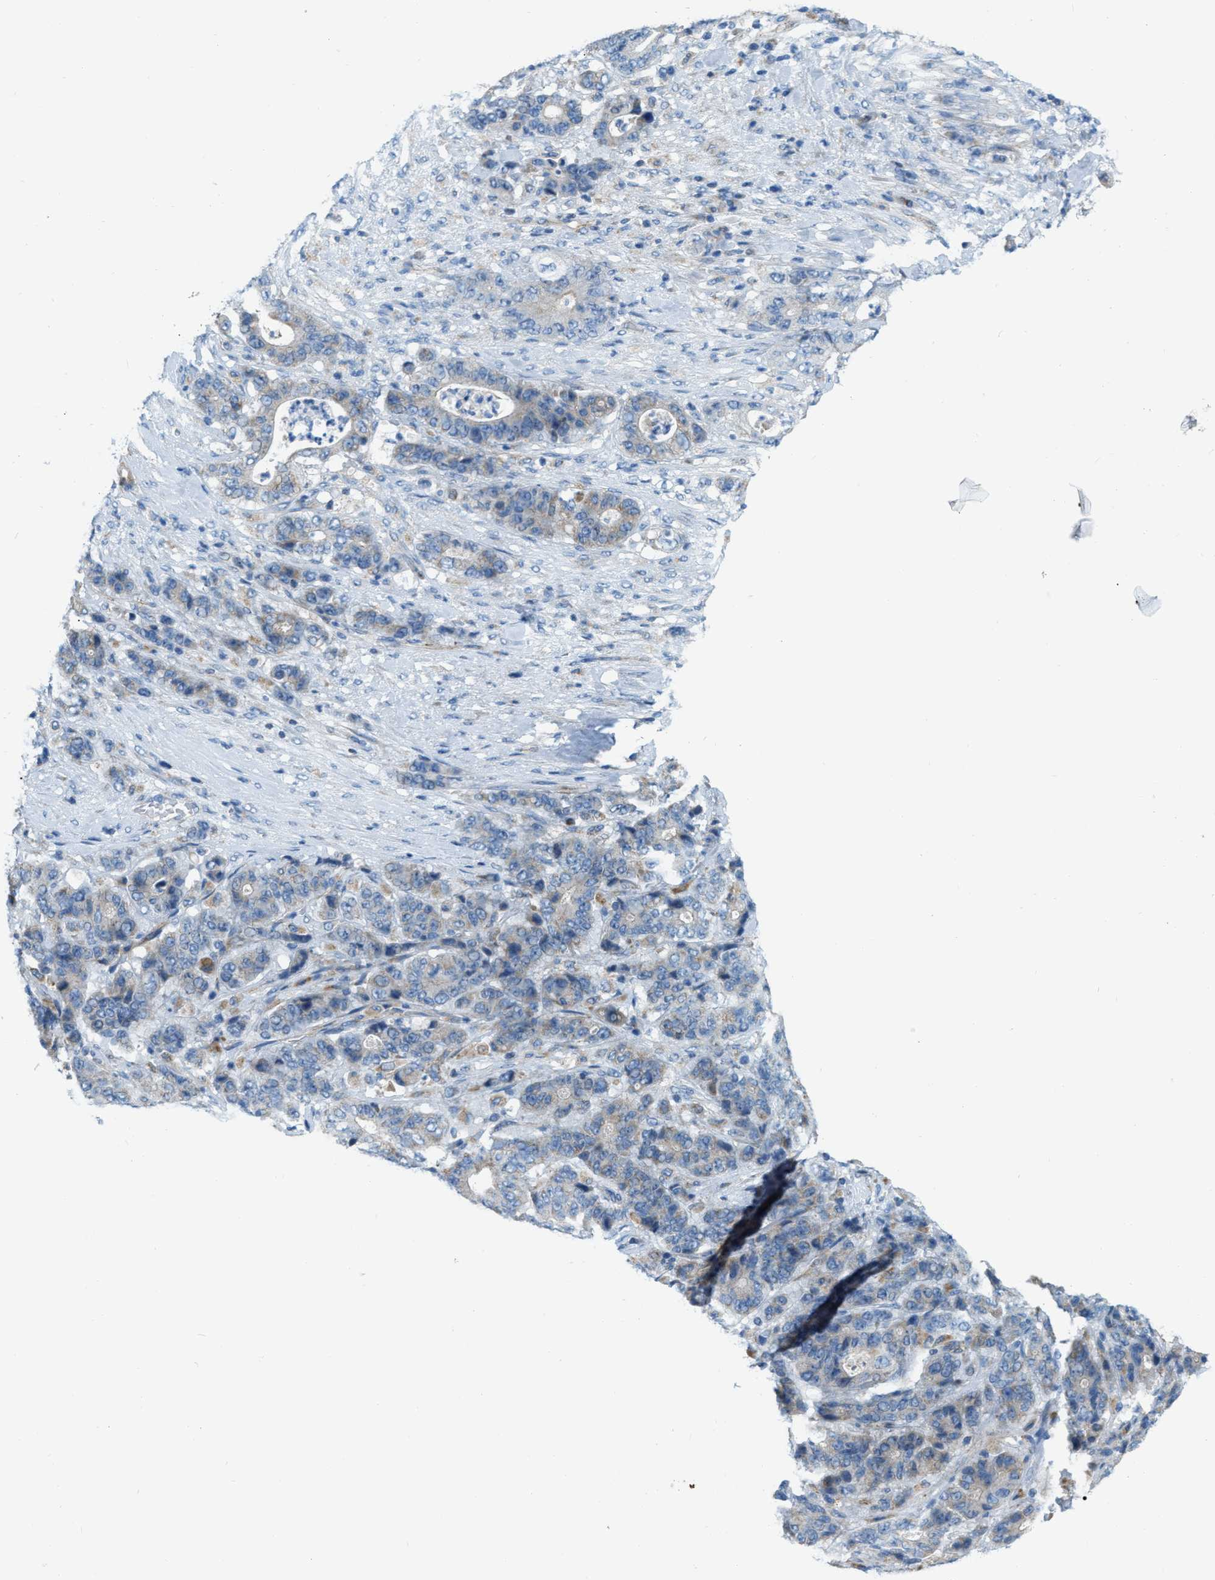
{"staining": {"intensity": "weak", "quantity": "<25%", "location": "cytoplasmic/membranous"}, "tissue": "stomach cancer", "cell_type": "Tumor cells", "image_type": "cancer", "snomed": [{"axis": "morphology", "description": "Adenocarcinoma, NOS"}, {"axis": "topography", "description": "Stomach"}], "caption": "Stomach adenocarcinoma was stained to show a protein in brown. There is no significant expression in tumor cells.", "gene": "JADE1", "patient": {"sex": "female", "age": 73}}